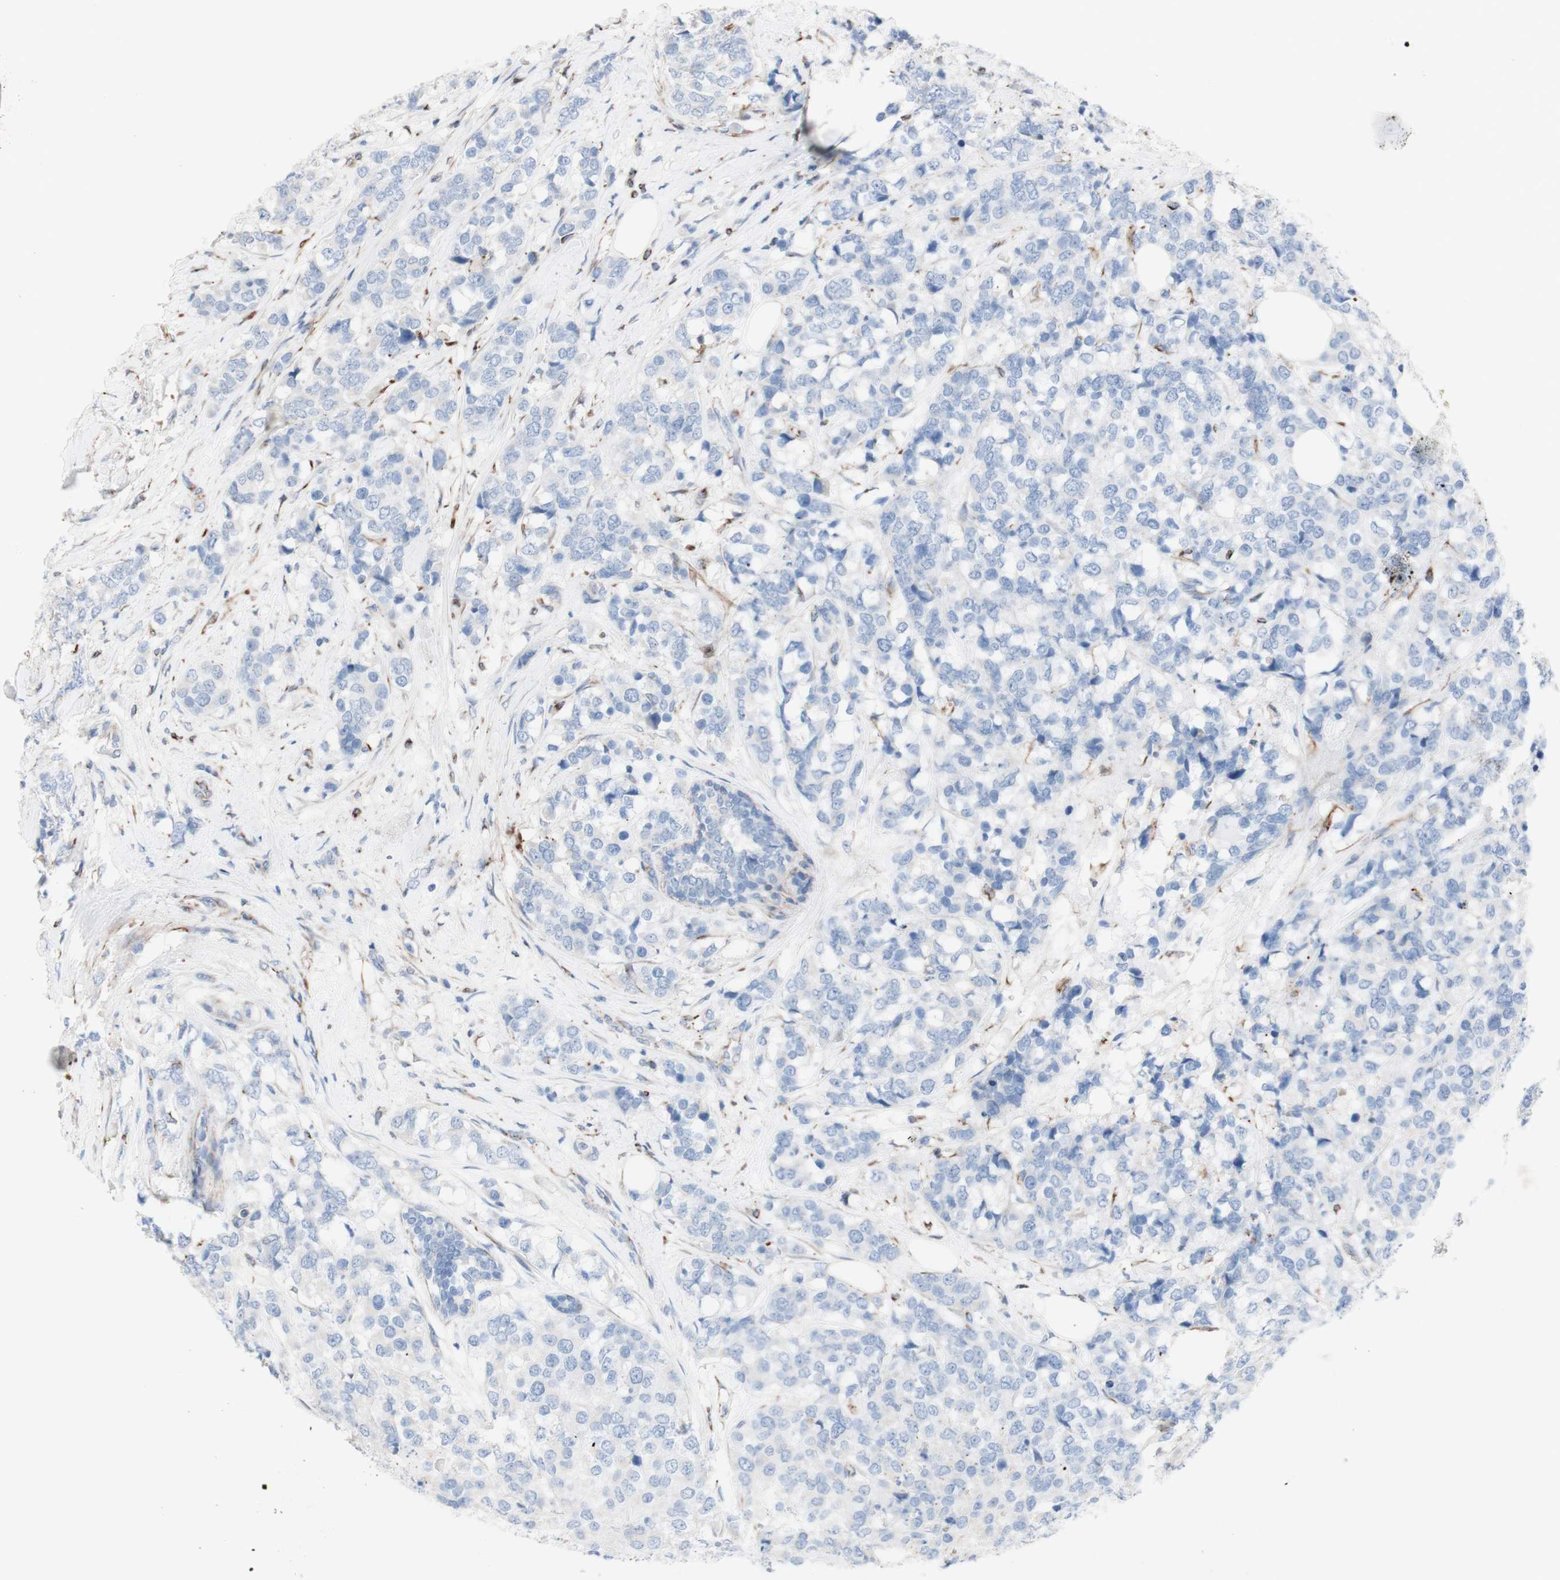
{"staining": {"intensity": "negative", "quantity": "none", "location": "none"}, "tissue": "breast cancer", "cell_type": "Tumor cells", "image_type": "cancer", "snomed": [{"axis": "morphology", "description": "Lobular carcinoma"}, {"axis": "topography", "description": "Breast"}], "caption": "Tumor cells show no significant positivity in lobular carcinoma (breast). The staining is performed using DAB brown chromogen with nuclei counter-stained in using hematoxylin.", "gene": "AGPAT5", "patient": {"sex": "female", "age": 59}}